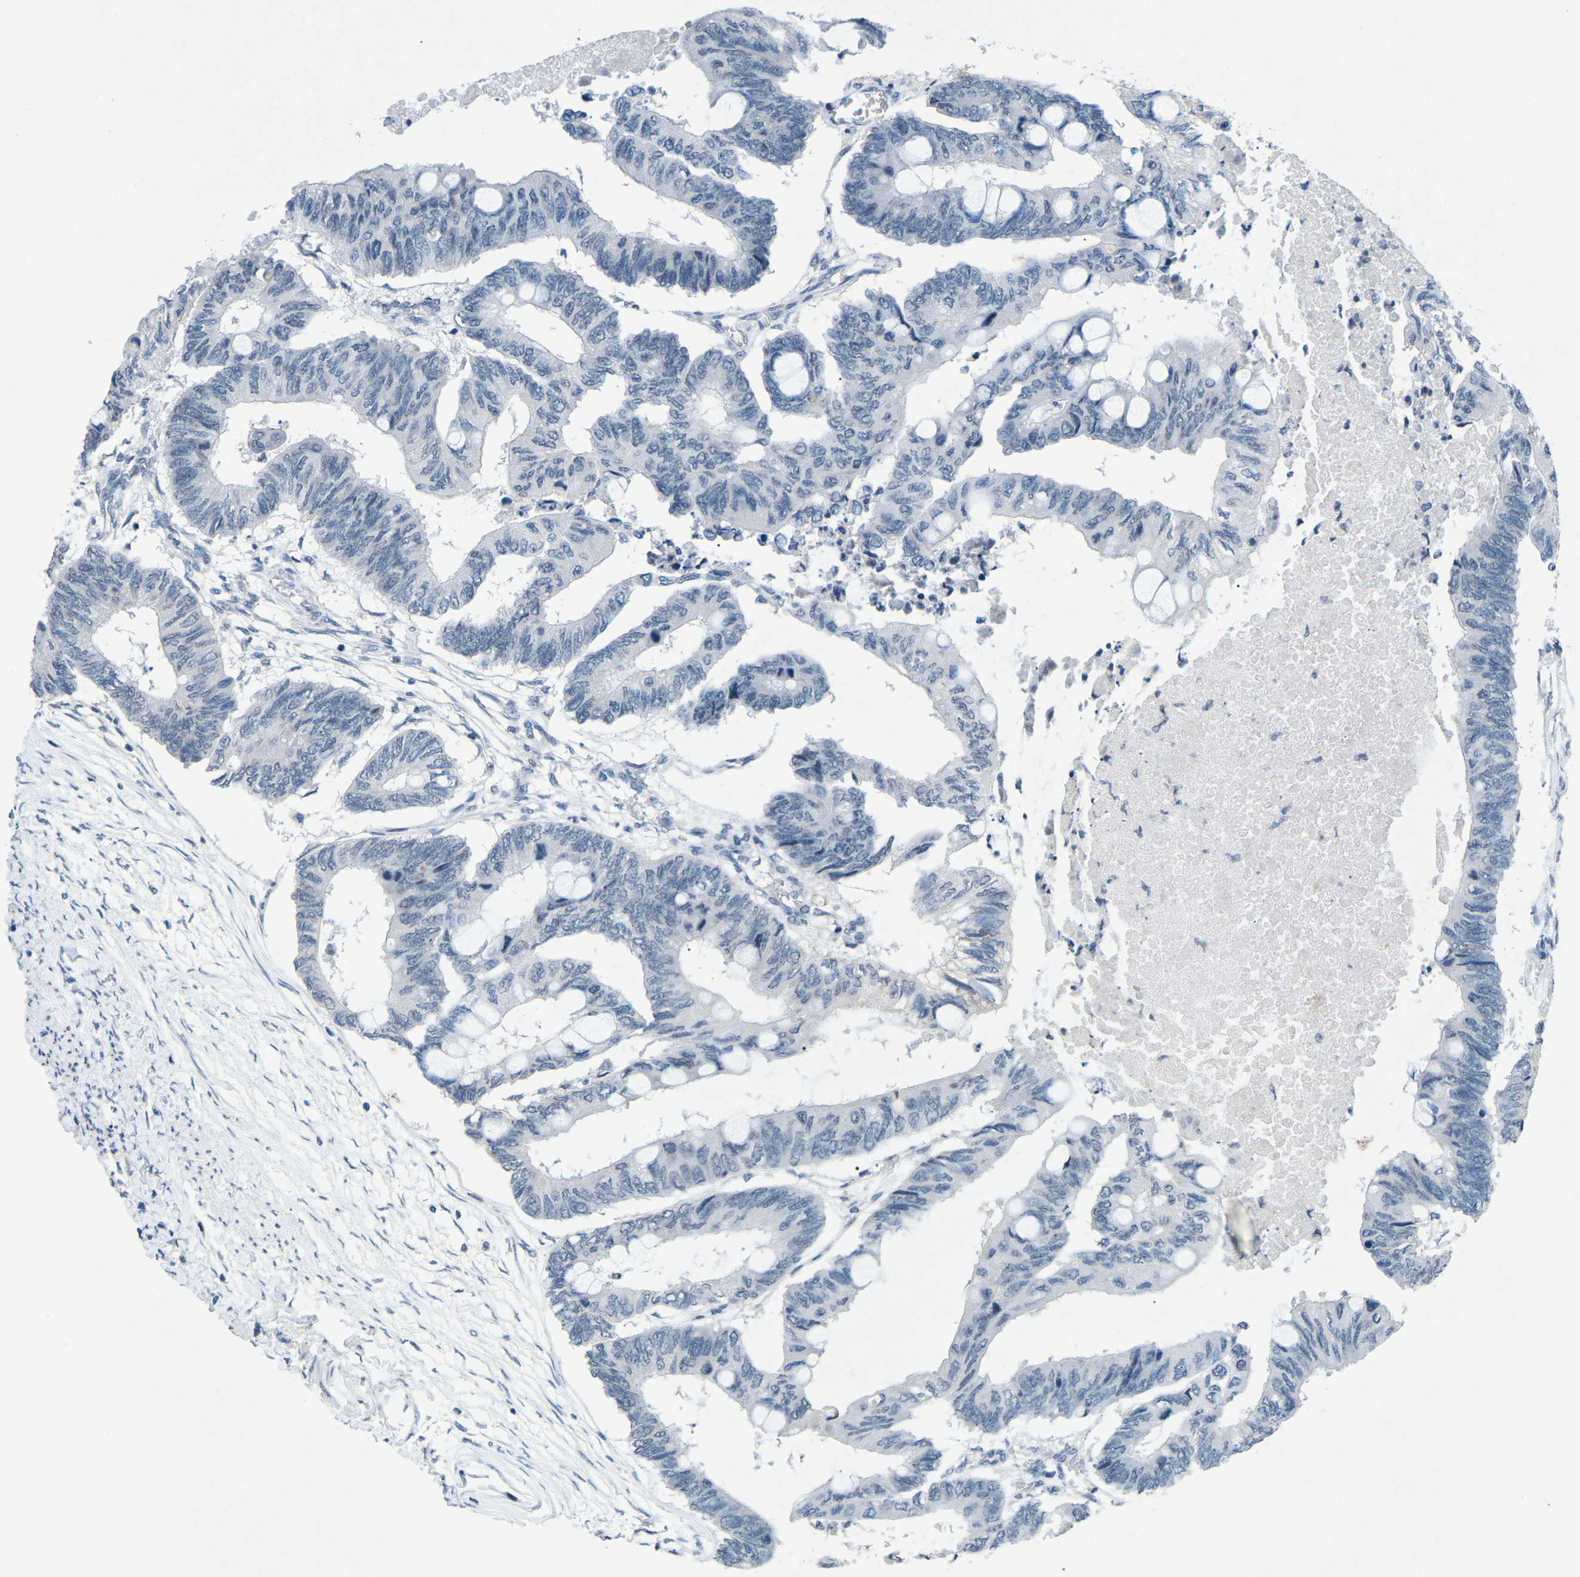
{"staining": {"intensity": "negative", "quantity": "none", "location": "none"}, "tissue": "colorectal cancer", "cell_type": "Tumor cells", "image_type": "cancer", "snomed": [{"axis": "morphology", "description": "Normal tissue, NOS"}, {"axis": "morphology", "description": "Adenocarcinoma, NOS"}, {"axis": "topography", "description": "Rectum"}, {"axis": "topography", "description": "Peripheral nerve tissue"}], "caption": "The image shows no significant positivity in tumor cells of adenocarcinoma (colorectal).", "gene": "A1BG", "patient": {"sex": "male", "age": 92}}